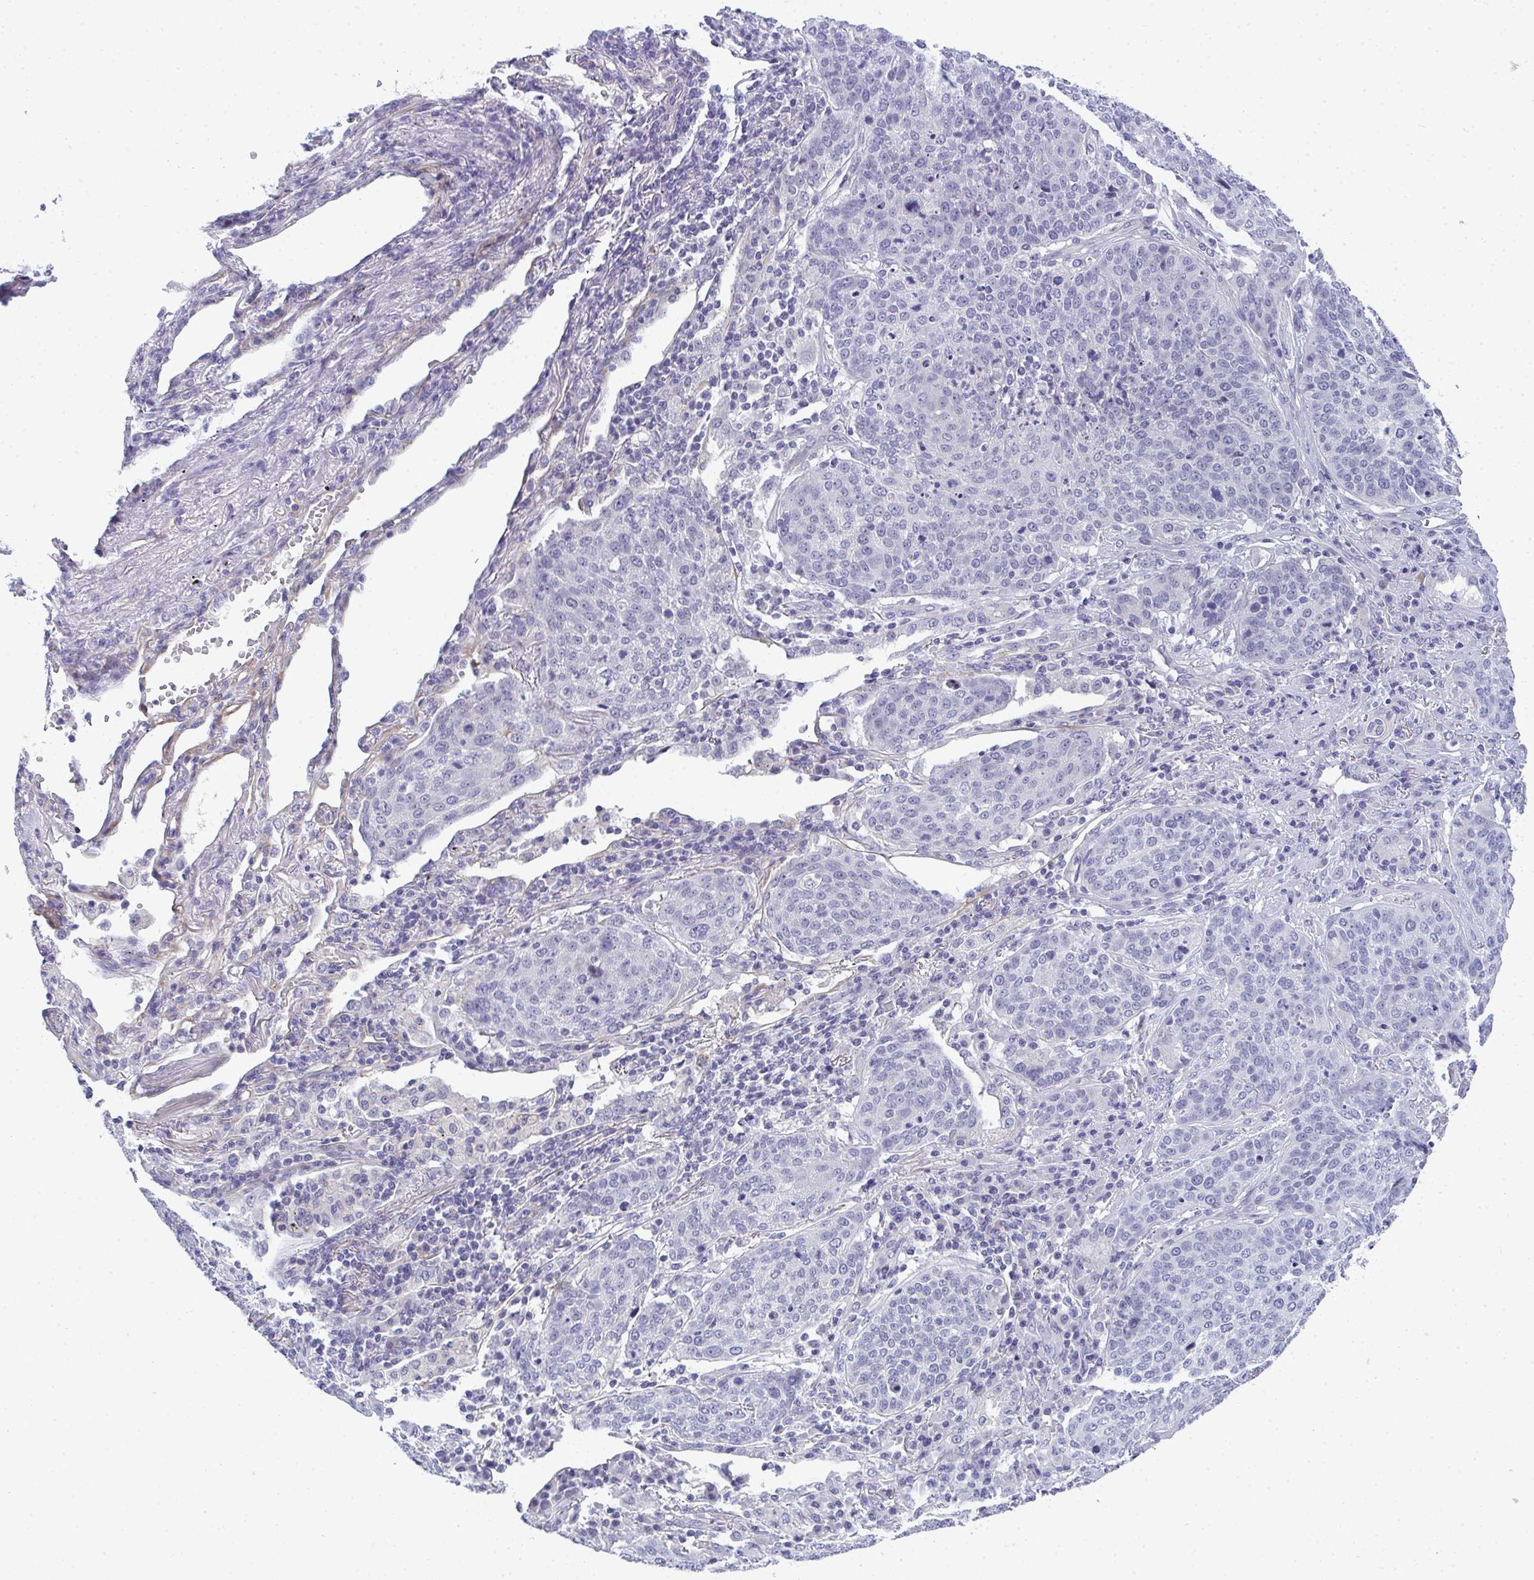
{"staining": {"intensity": "negative", "quantity": "none", "location": "none"}, "tissue": "lung cancer", "cell_type": "Tumor cells", "image_type": "cancer", "snomed": [{"axis": "morphology", "description": "Squamous cell carcinoma, NOS"}, {"axis": "topography", "description": "Lung"}], "caption": "Immunohistochemistry (IHC) image of neoplastic tissue: squamous cell carcinoma (lung) stained with DAB (3,3'-diaminobenzidine) demonstrates no significant protein staining in tumor cells. (Stains: DAB IHC with hematoxylin counter stain, Microscopy: brightfield microscopy at high magnification).", "gene": "TMEM82", "patient": {"sex": "male", "age": 63}}